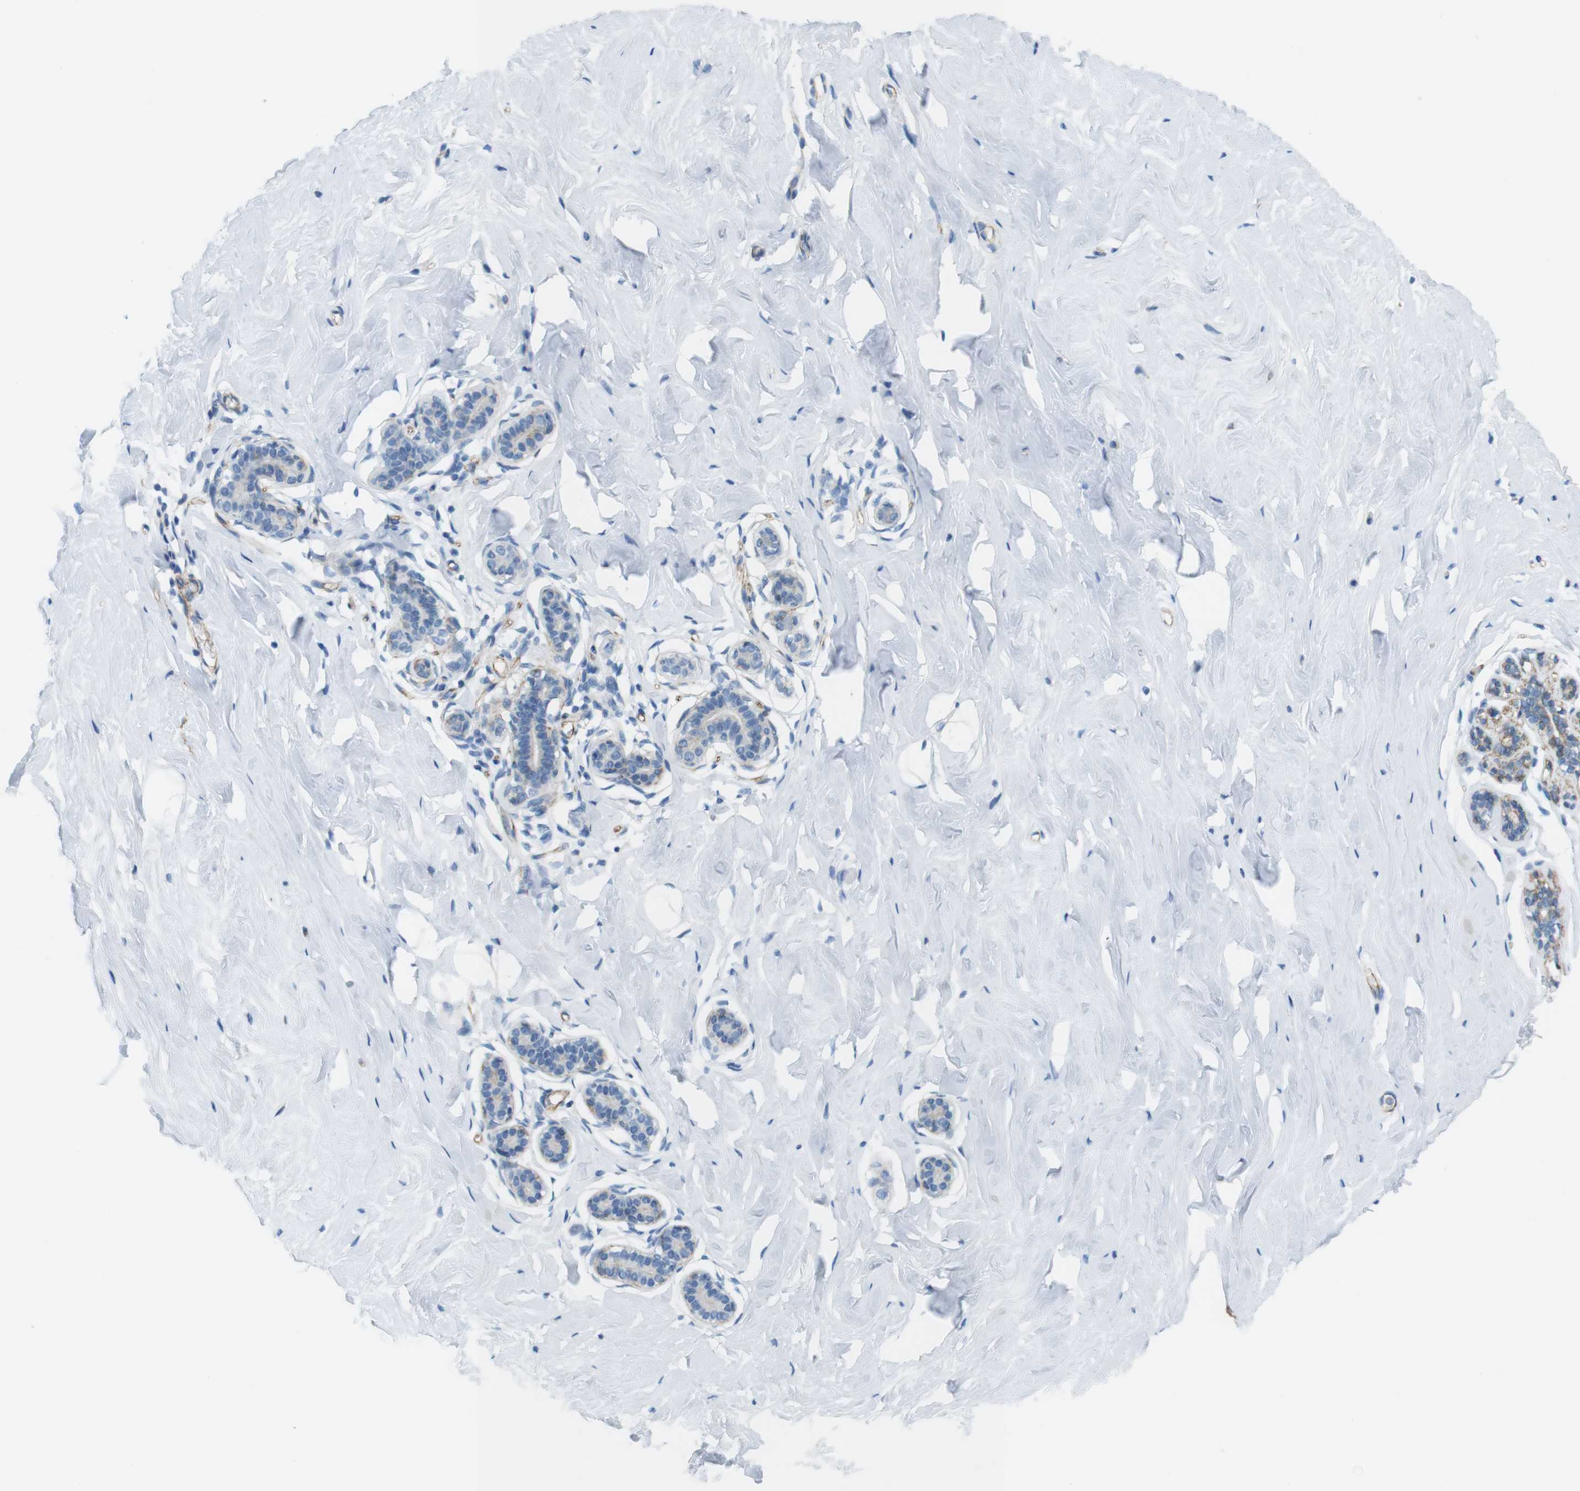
{"staining": {"intensity": "negative", "quantity": "none", "location": "none"}, "tissue": "breast", "cell_type": "Adipocytes", "image_type": "normal", "snomed": [{"axis": "morphology", "description": "Normal tissue, NOS"}, {"axis": "topography", "description": "Breast"}], "caption": "Human breast stained for a protein using immunohistochemistry (IHC) demonstrates no expression in adipocytes.", "gene": "MYH9", "patient": {"sex": "female", "age": 75}}